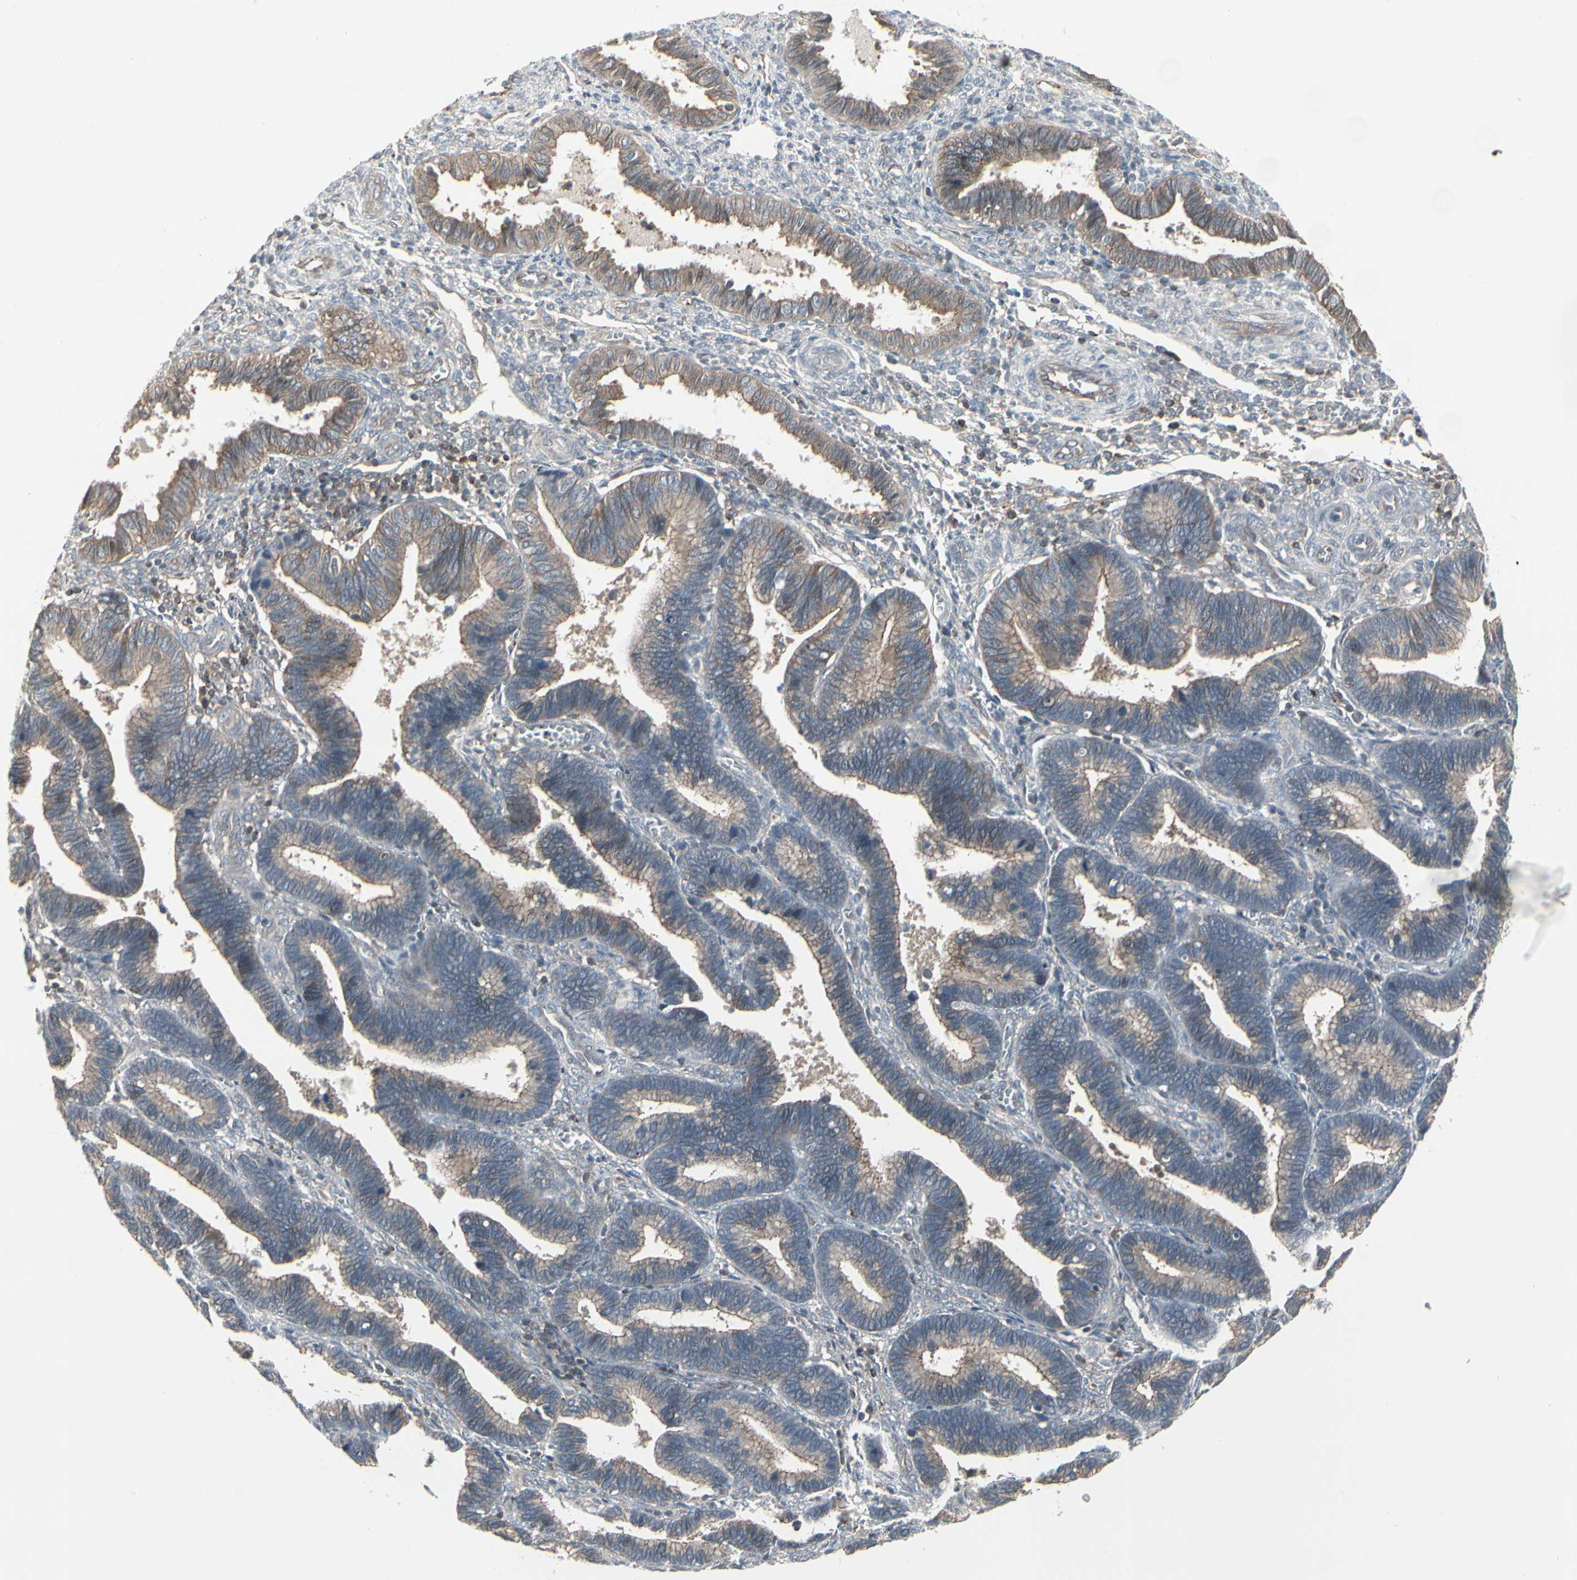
{"staining": {"intensity": "weak", "quantity": "25%-75%", "location": "cytoplasmic/membranous"}, "tissue": "endometrium", "cell_type": "Cells in endometrial stroma", "image_type": "normal", "snomed": [{"axis": "morphology", "description": "Normal tissue, NOS"}, {"axis": "topography", "description": "Endometrium"}], "caption": "Endometrium stained for a protein (brown) exhibits weak cytoplasmic/membranous positive expression in approximately 25%-75% of cells in endometrial stroma.", "gene": "EPS15", "patient": {"sex": "female", "age": 36}}